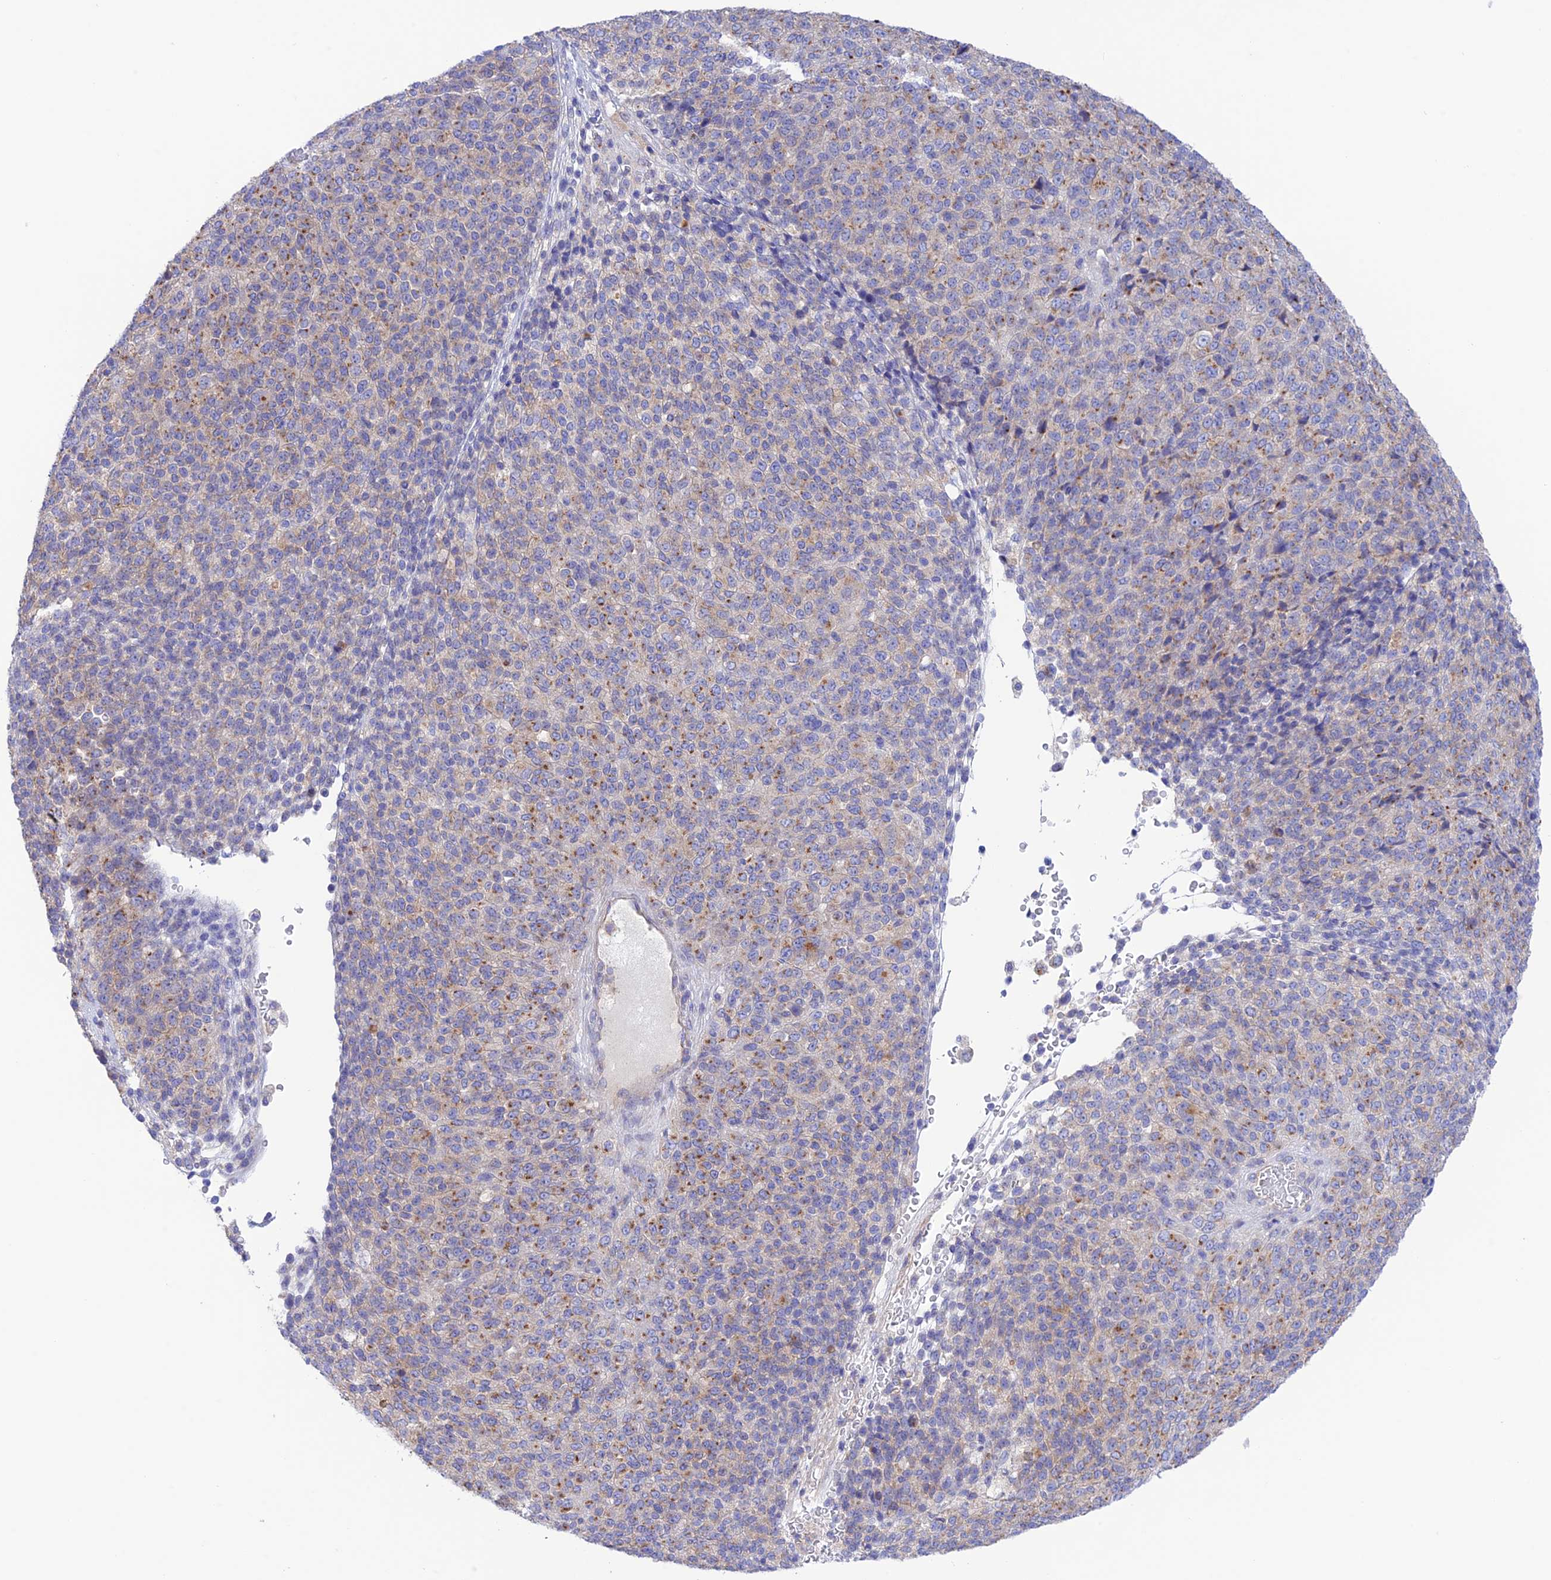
{"staining": {"intensity": "moderate", "quantity": "<25%", "location": "cytoplasmic/membranous"}, "tissue": "melanoma", "cell_type": "Tumor cells", "image_type": "cancer", "snomed": [{"axis": "morphology", "description": "Malignant melanoma, Metastatic site"}, {"axis": "topography", "description": "Brain"}], "caption": "Immunohistochemical staining of malignant melanoma (metastatic site) shows moderate cytoplasmic/membranous protein staining in about <25% of tumor cells.", "gene": "CHSY3", "patient": {"sex": "female", "age": 56}}